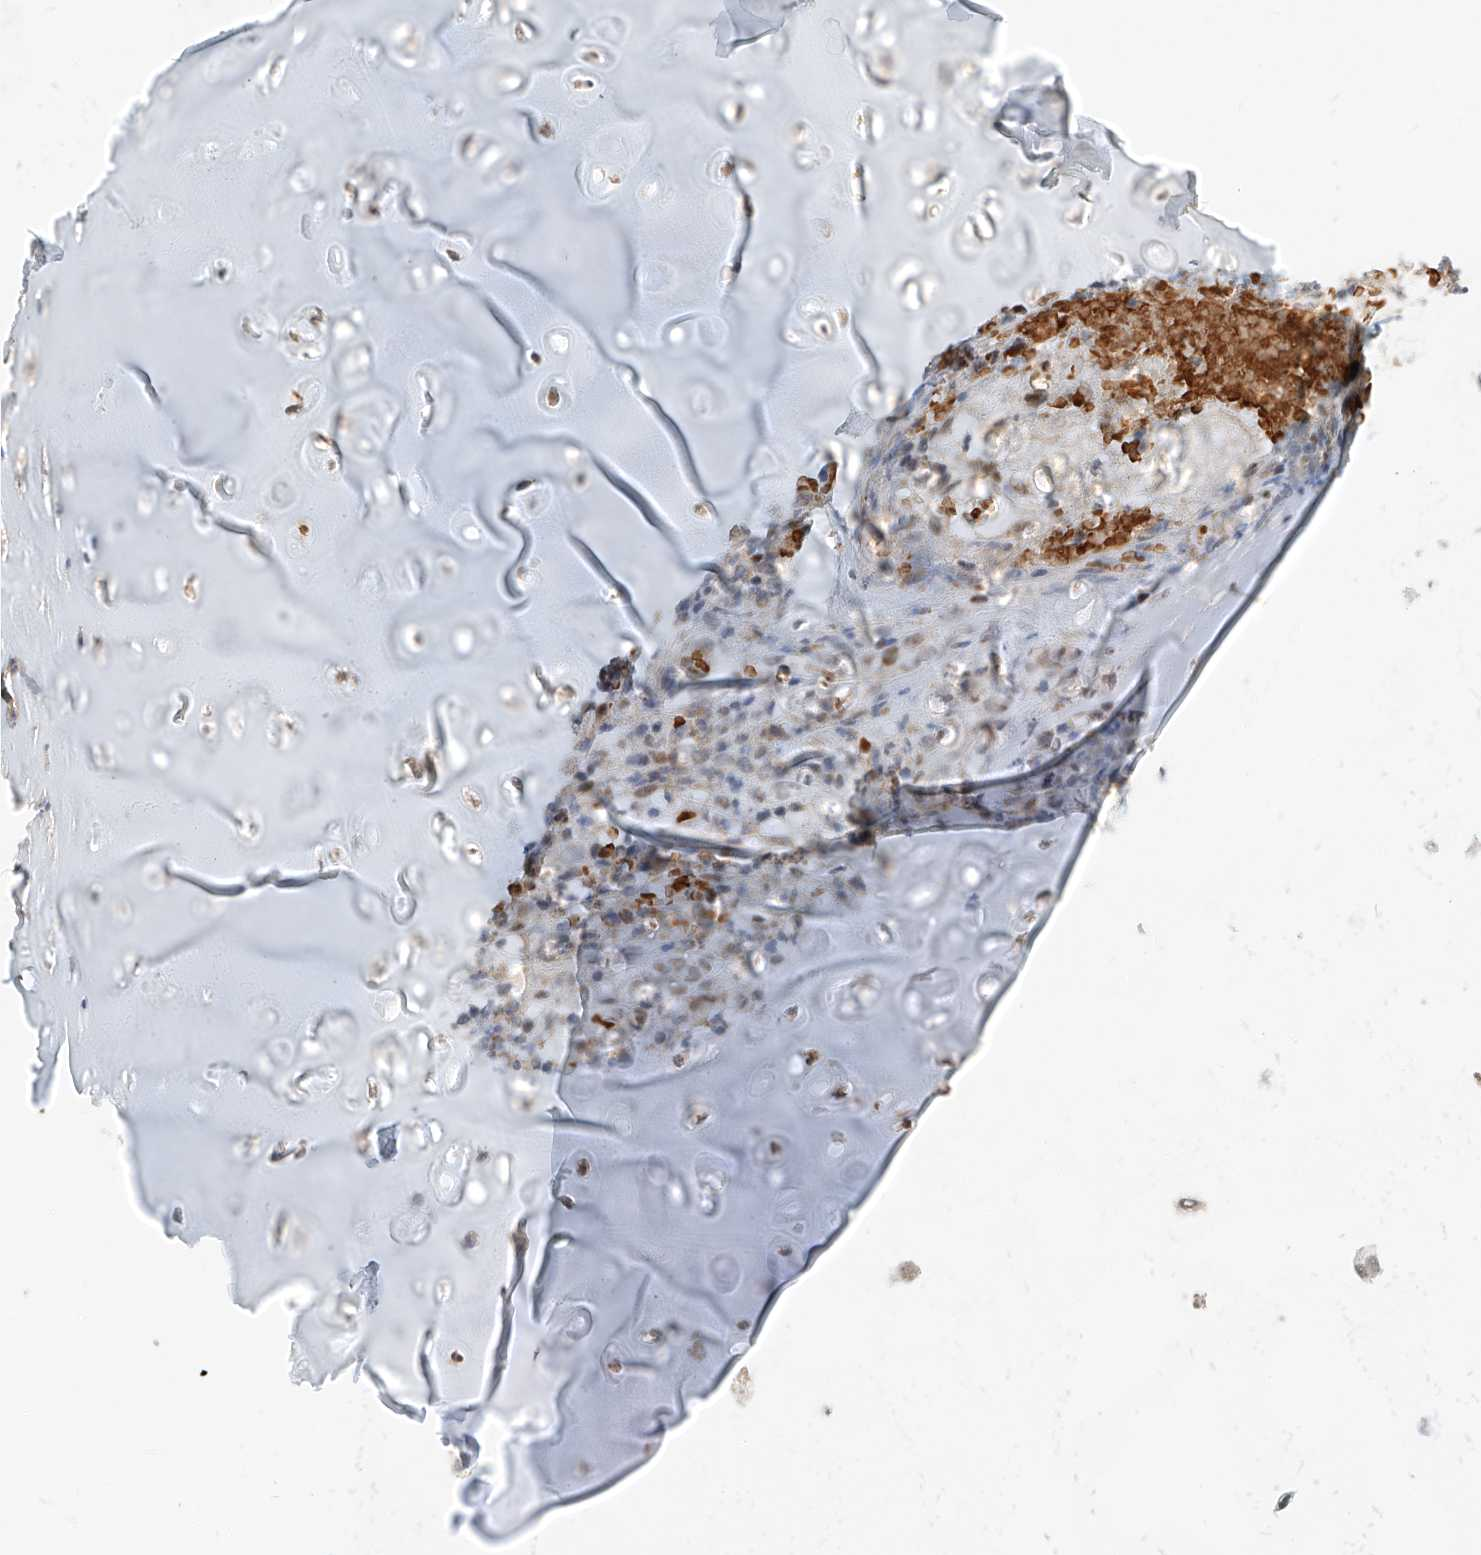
{"staining": {"intensity": "moderate", "quantity": "<25%", "location": "nuclear"}, "tissue": "adipose tissue", "cell_type": "Adipocytes", "image_type": "normal", "snomed": [{"axis": "morphology", "description": "Normal tissue, NOS"}, {"axis": "morphology", "description": "Basal cell carcinoma"}, {"axis": "topography", "description": "Cartilage tissue"}, {"axis": "topography", "description": "Nasopharynx"}, {"axis": "topography", "description": "Oral tissue"}], "caption": "Brown immunohistochemical staining in benign human adipose tissue displays moderate nuclear expression in approximately <25% of adipocytes.", "gene": "CBX8", "patient": {"sex": "female", "age": 77}}